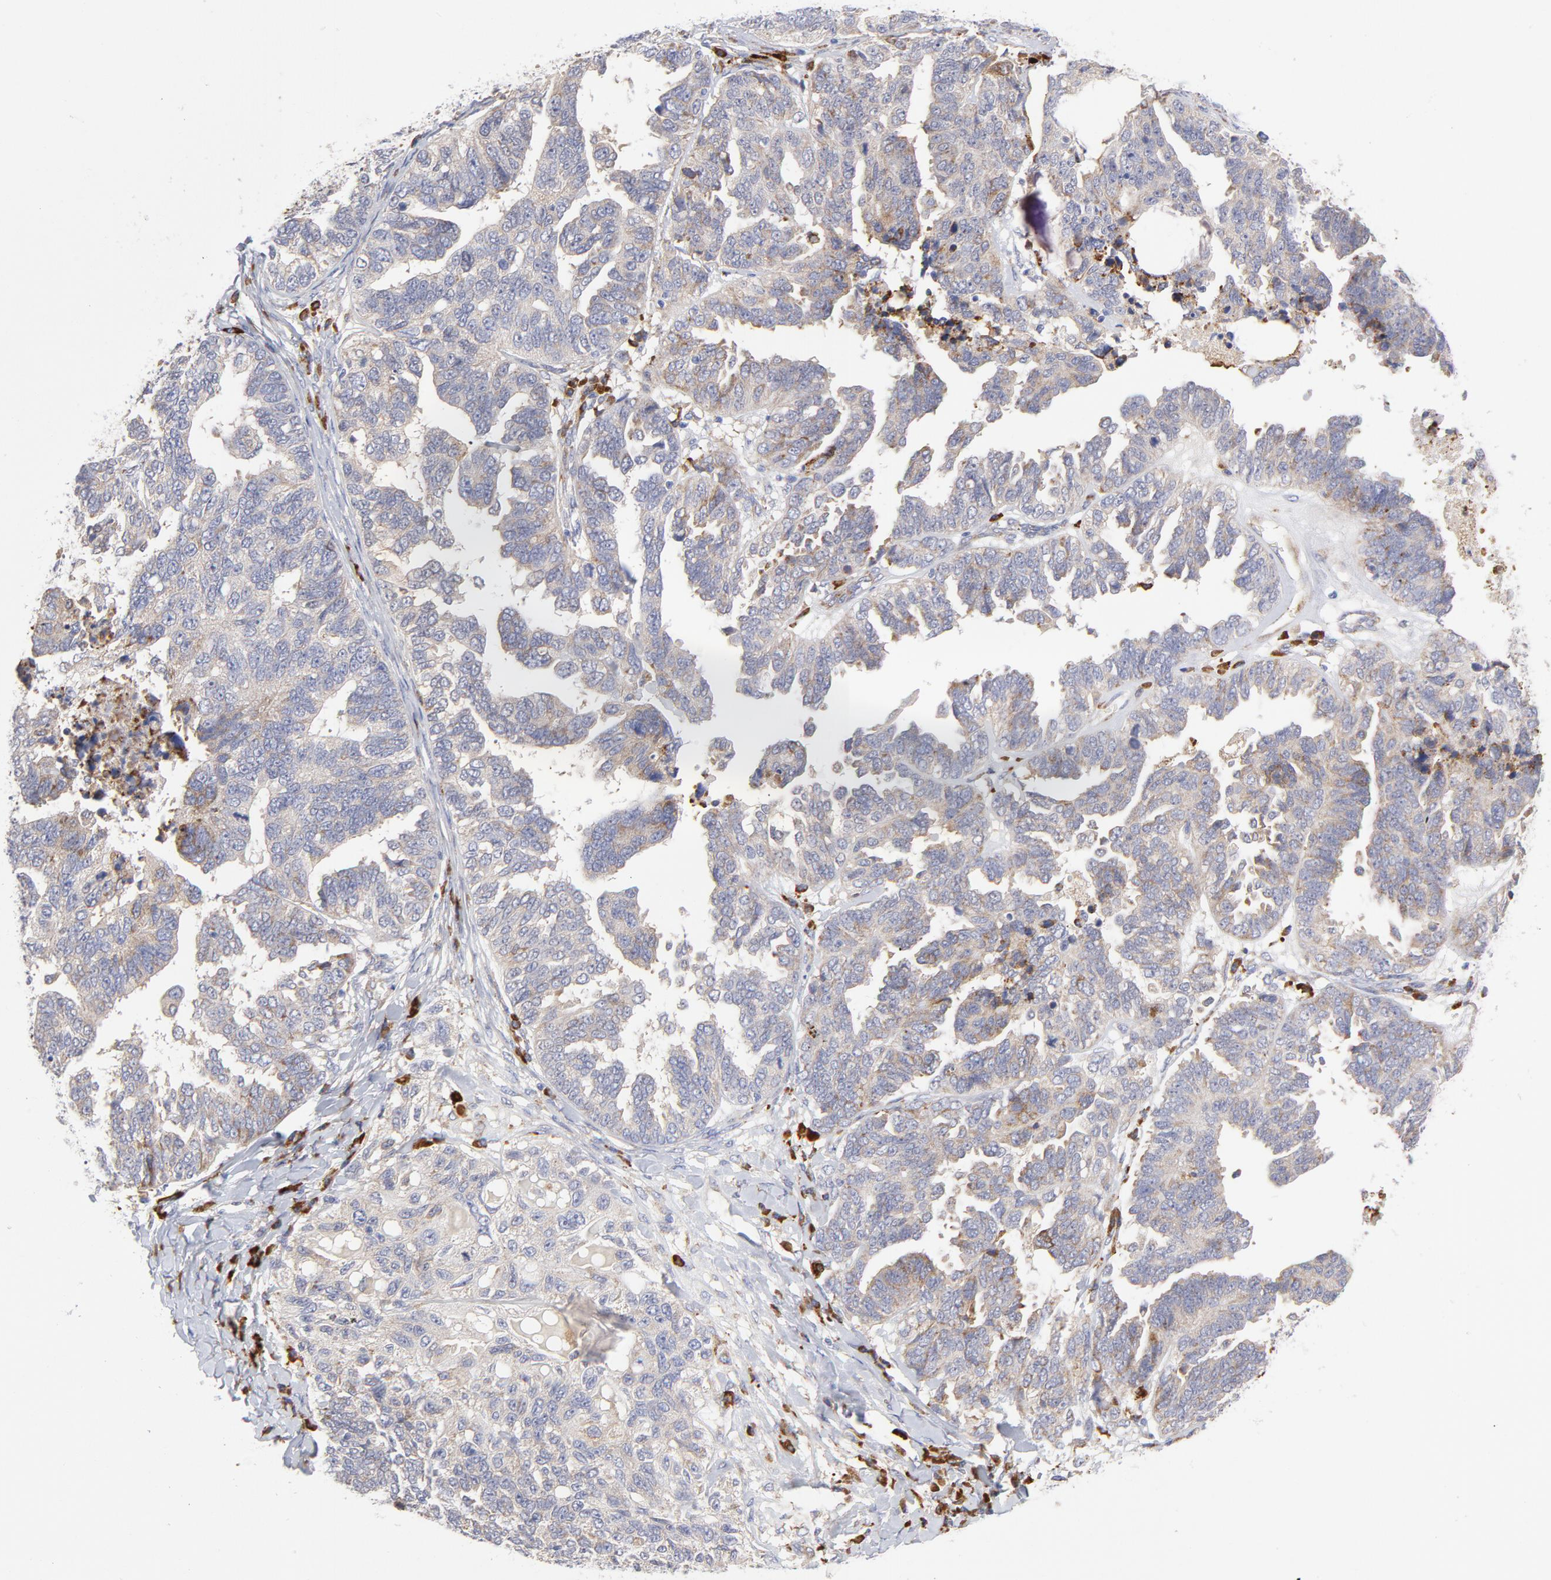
{"staining": {"intensity": "weak", "quantity": ">75%", "location": "cytoplasmic/membranous"}, "tissue": "ovarian cancer", "cell_type": "Tumor cells", "image_type": "cancer", "snomed": [{"axis": "morphology", "description": "Cystadenocarcinoma, serous, NOS"}, {"axis": "topography", "description": "Ovary"}], "caption": "IHC staining of ovarian cancer (serous cystadenocarcinoma), which demonstrates low levels of weak cytoplasmic/membranous expression in about >75% of tumor cells indicating weak cytoplasmic/membranous protein staining. The staining was performed using DAB (brown) for protein detection and nuclei were counterstained in hematoxylin (blue).", "gene": "RAPGEF3", "patient": {"sex": "female", "age": 82}}